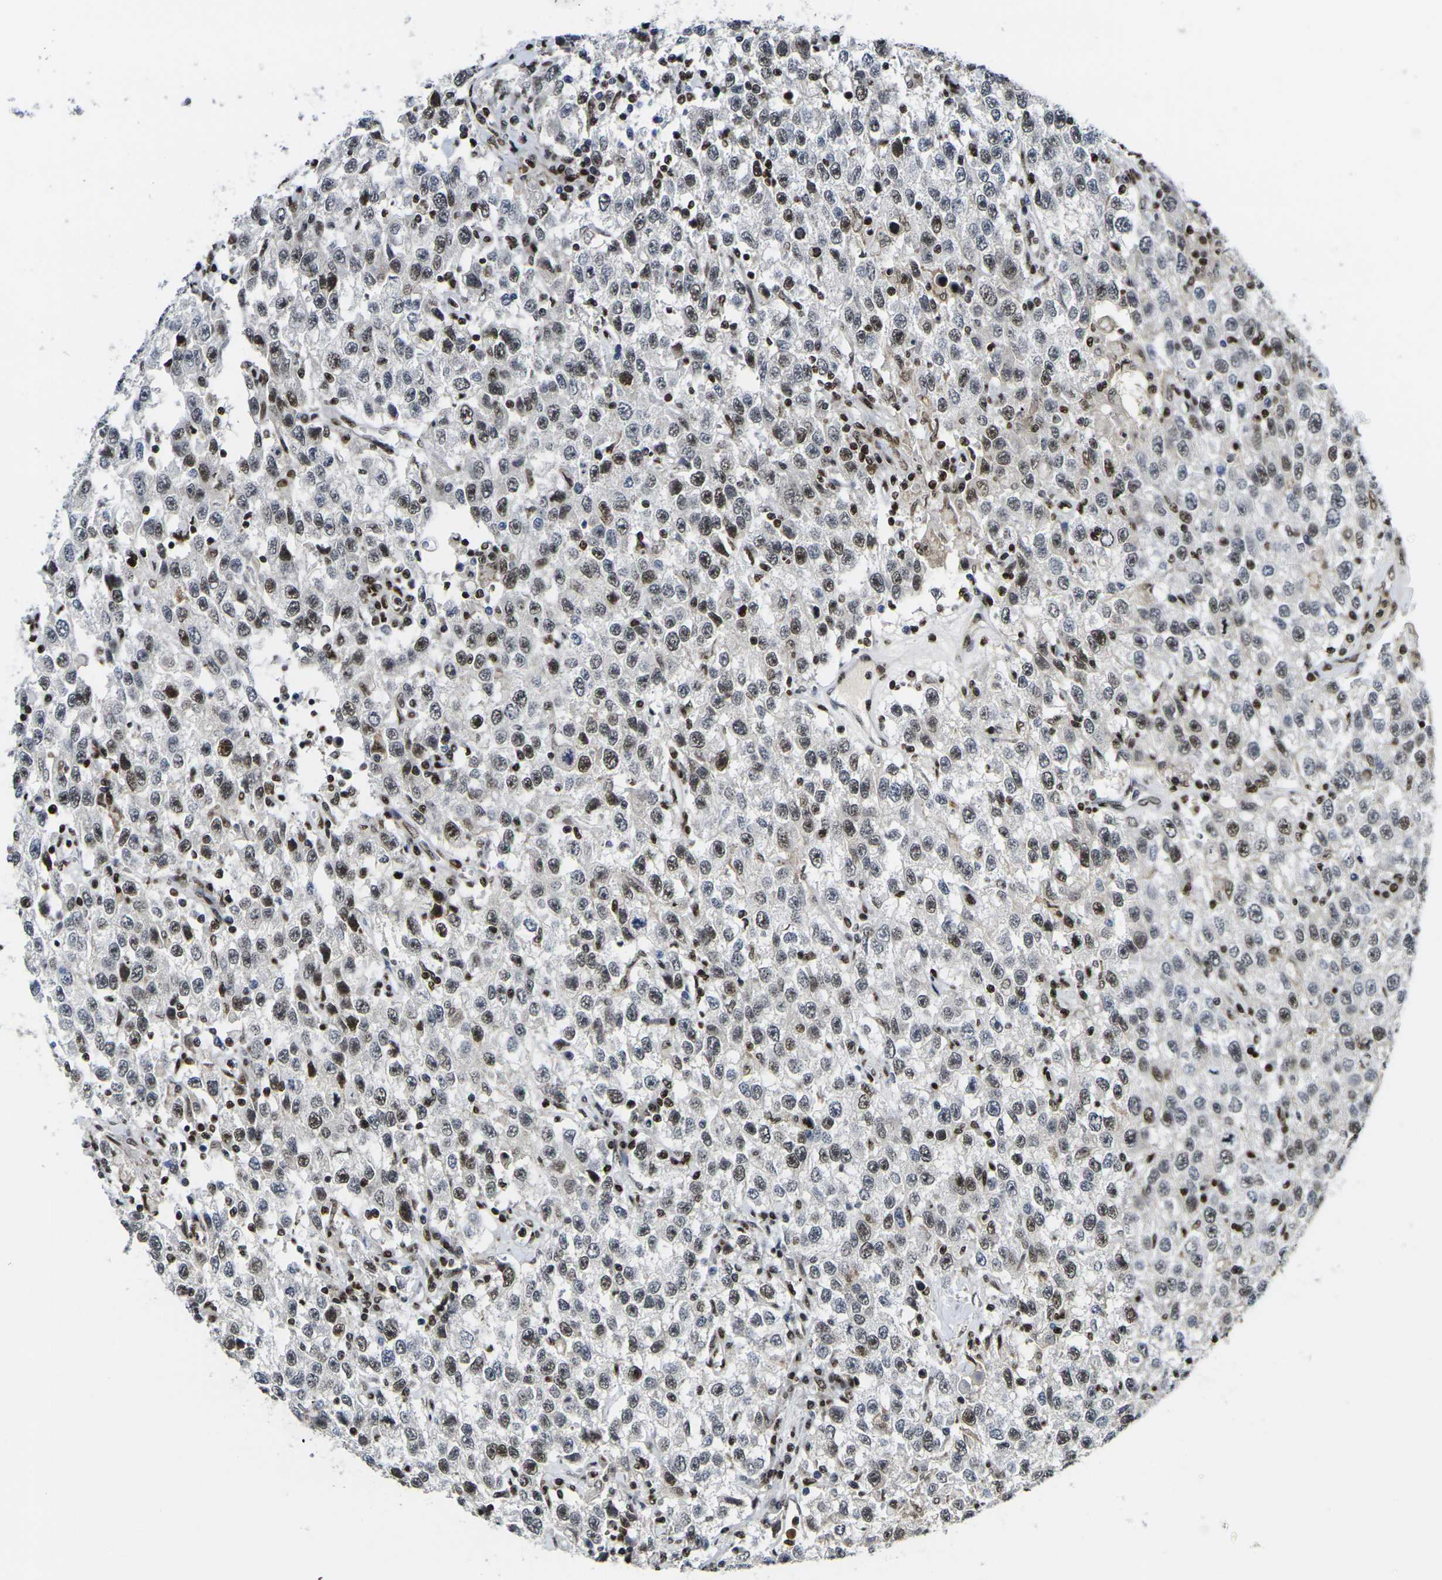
{"staining": {"intensity": "moderate", "quantity": ">75%", "location": "nuclear"}, "tissue": "testis cancer", "cell_type": "Tumor cells", "image_type": "cancer", "snomed": [{"axis": "morphology", "description": "Seminoma, NOS"}, {"axis": "topography", "description": "Testis"}], "caption": "Testis cancer stained for a protein demonstrates moderate nuclear positivity in tumor cells. (DAB IHC with brightfield microscopy, high magnification).", "gene": "H1-10", "patient": {"sex": "male", "age": 41}}